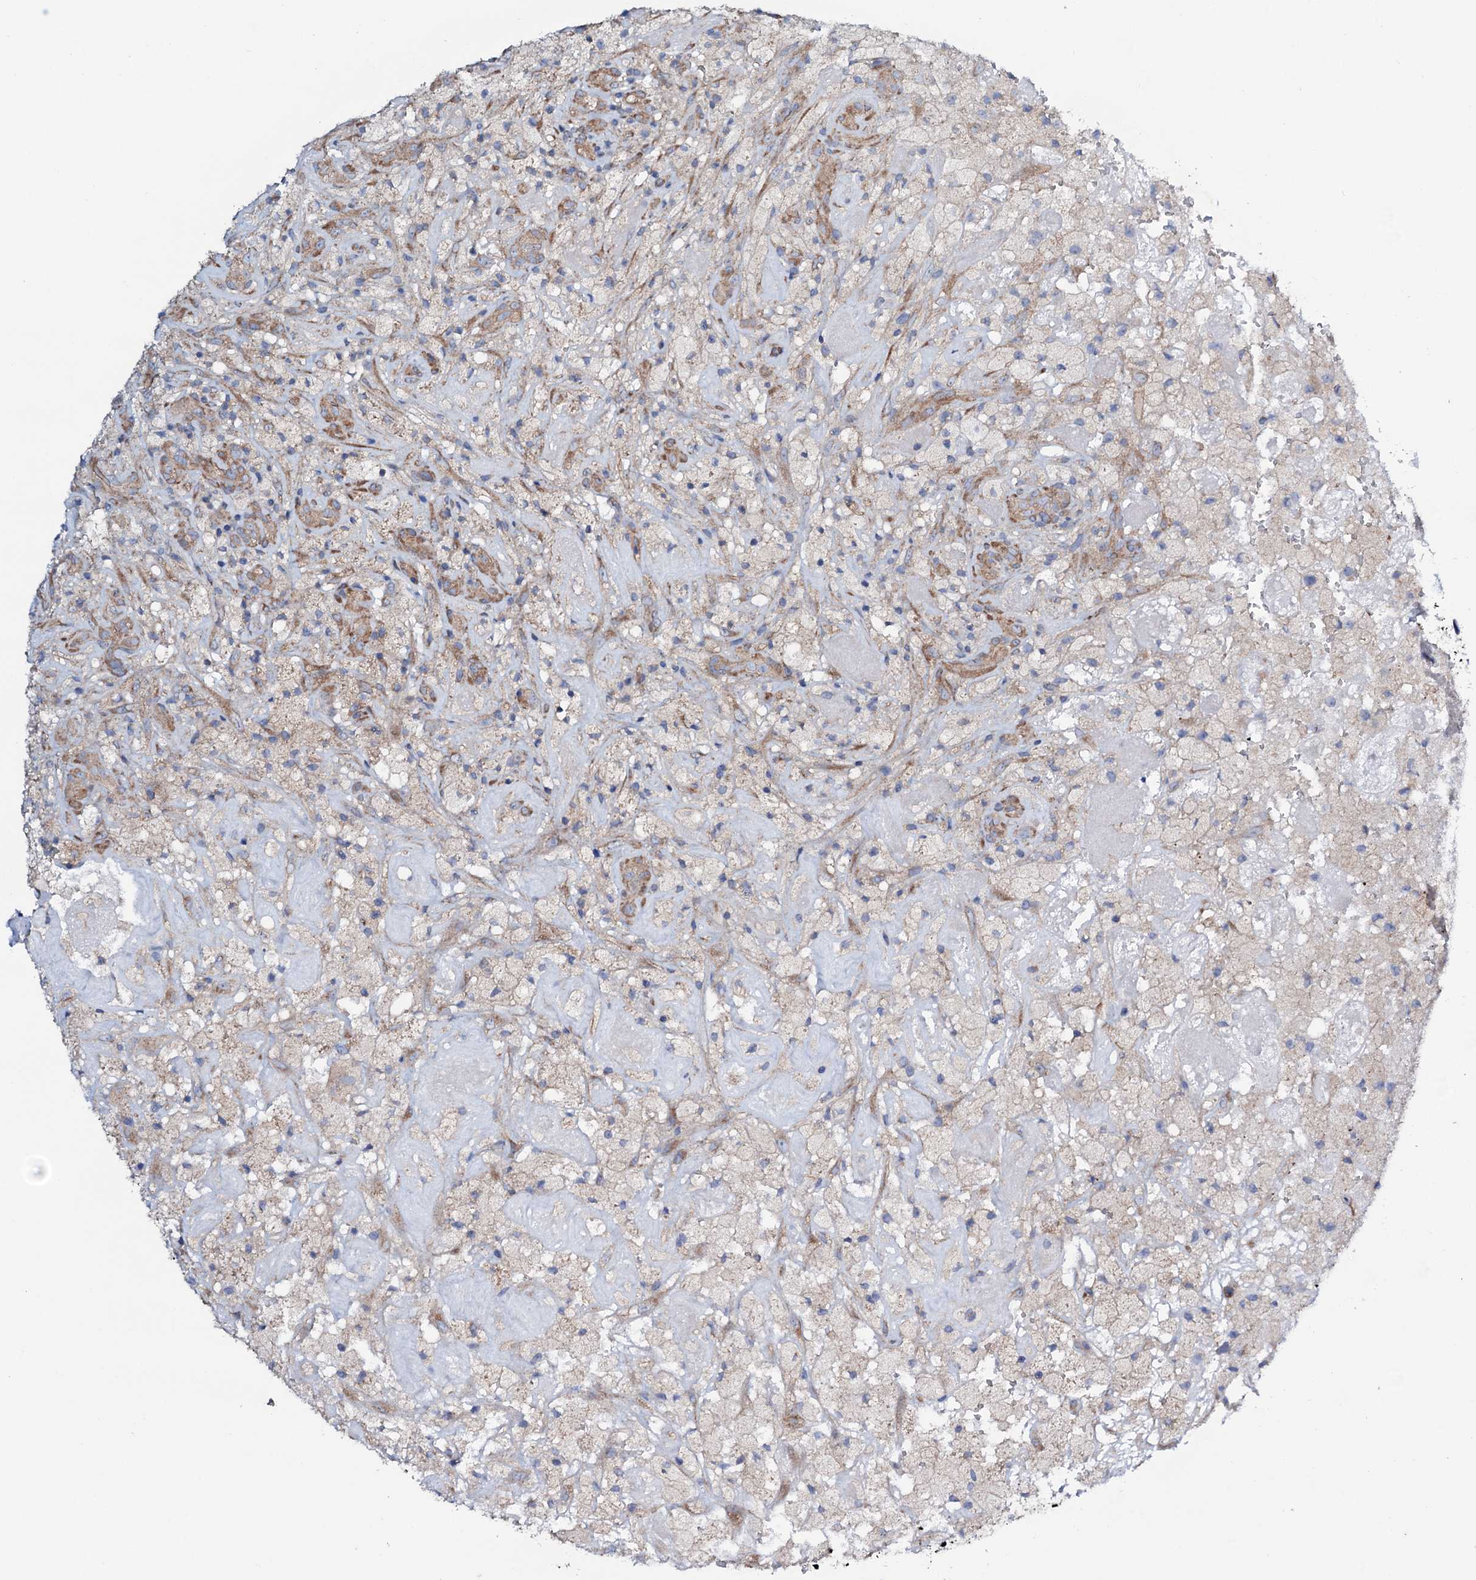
{"staining": {"intensity": "moderate", "quantity": "<25%", "location": "cytoplasmic/membranous"}, "tissue": "glioma", "cell_type": "Tumor cells", "image_type": "cancer", "snomed": [{"axis": "morphology", "description": "Glioma, malignant, High grade"}, {"axis": "topography", "description": "Brain"}], "caption": "About <25% of tumor cells in glioma demonstrate moderate cytoplasmic/membranous protein positivity as visualized by brown immunohistochemical staining.", "gene": "STARD13", "patient": {"sex": "male", "age": 69}}